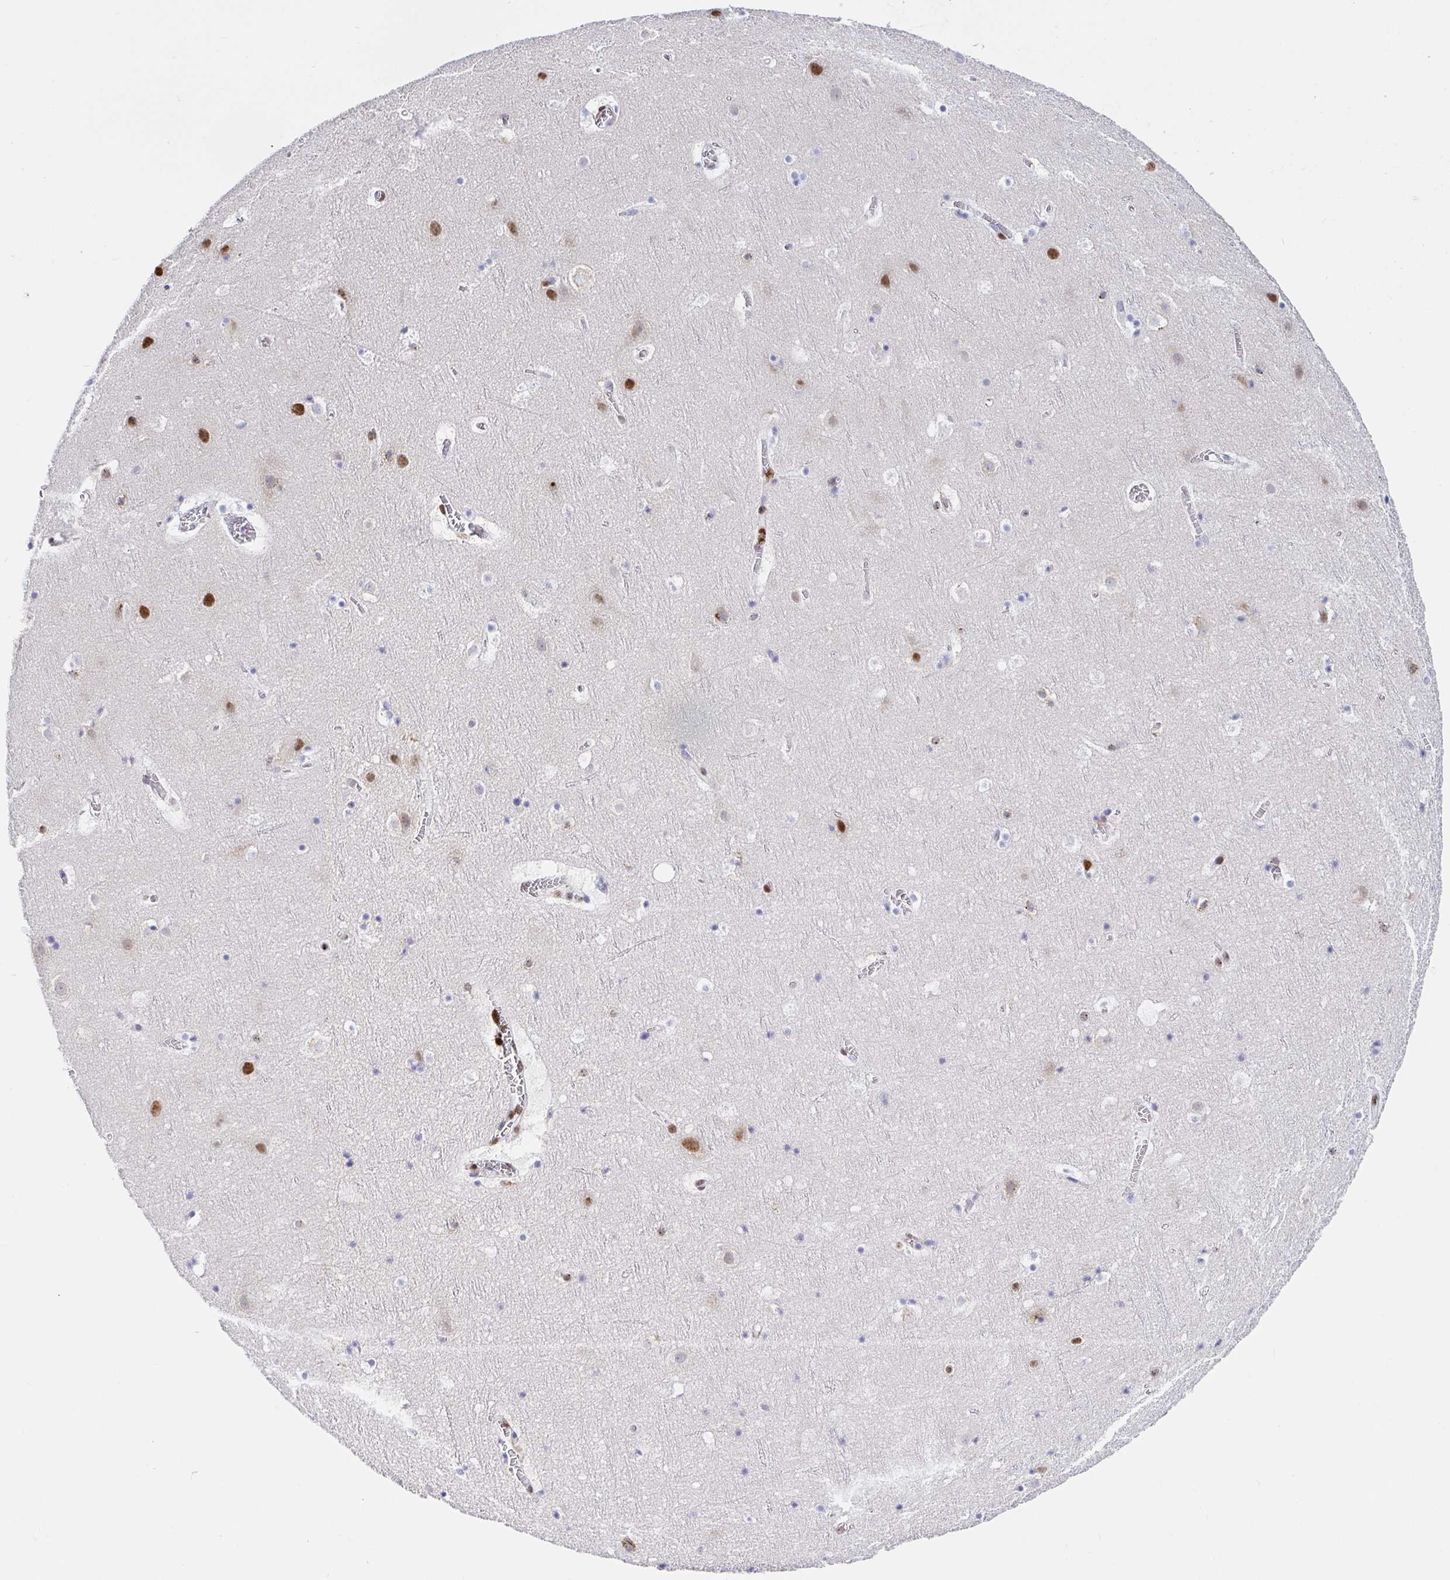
{"staining": {"intensity": "moderate", "quantity": "25%-75%", "location": "nuclear"}, "tissue": "cerebral cortex", "cell_type": "Endothelial cells", "image_type": "normal", "snomed": [{"axis": "morphology", "description": "Normal tissue, NOS"}, {"axis": "topography", "description": "Cerebral cortex"}], "caption": "The micrograph reveals a brown stain indicating the presence of a protein in the nuclear of endothelial cells in cerebral cortex.", "gene": "SETD5", "patient": {"sex": "female", "age": 42}}